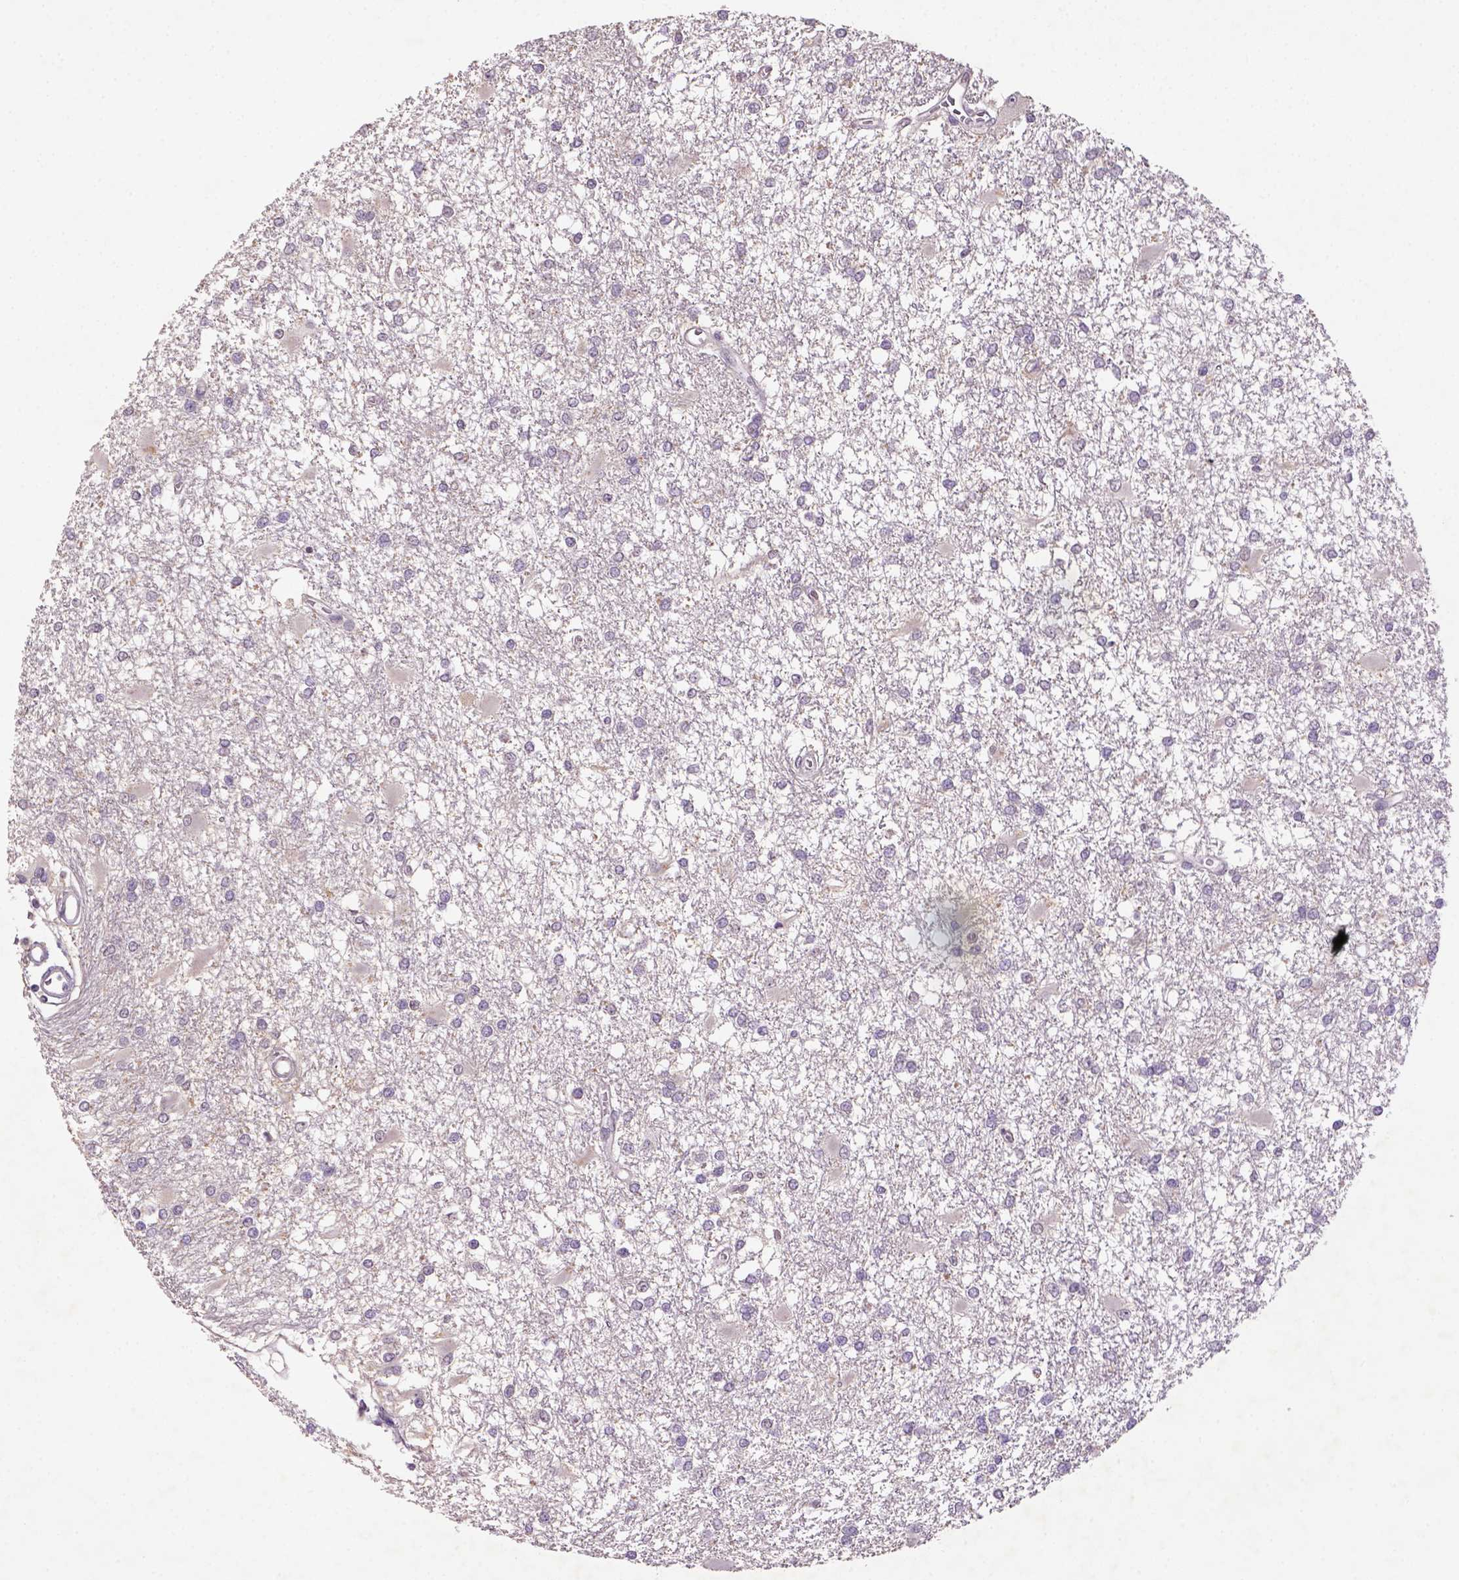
{"staining": {"intensity": "negative", "quantity": "none", "location": "none"}, "tissue": "glioma", "cell_type": "Tumor cells", "image_type": "cancer", "snomed": [{"axis": "morphology", "description": "Glioma, malignant, High grade"}, {"axis": "topography", "description": "Cerebral cortex"}], "caption": "This is an immunohistochemistry (IHC) photomicrograph of glioma. There is no expression in tumor cells.", "gene": "NLGN2", "patient": {"sex": "male", "age": 79}}